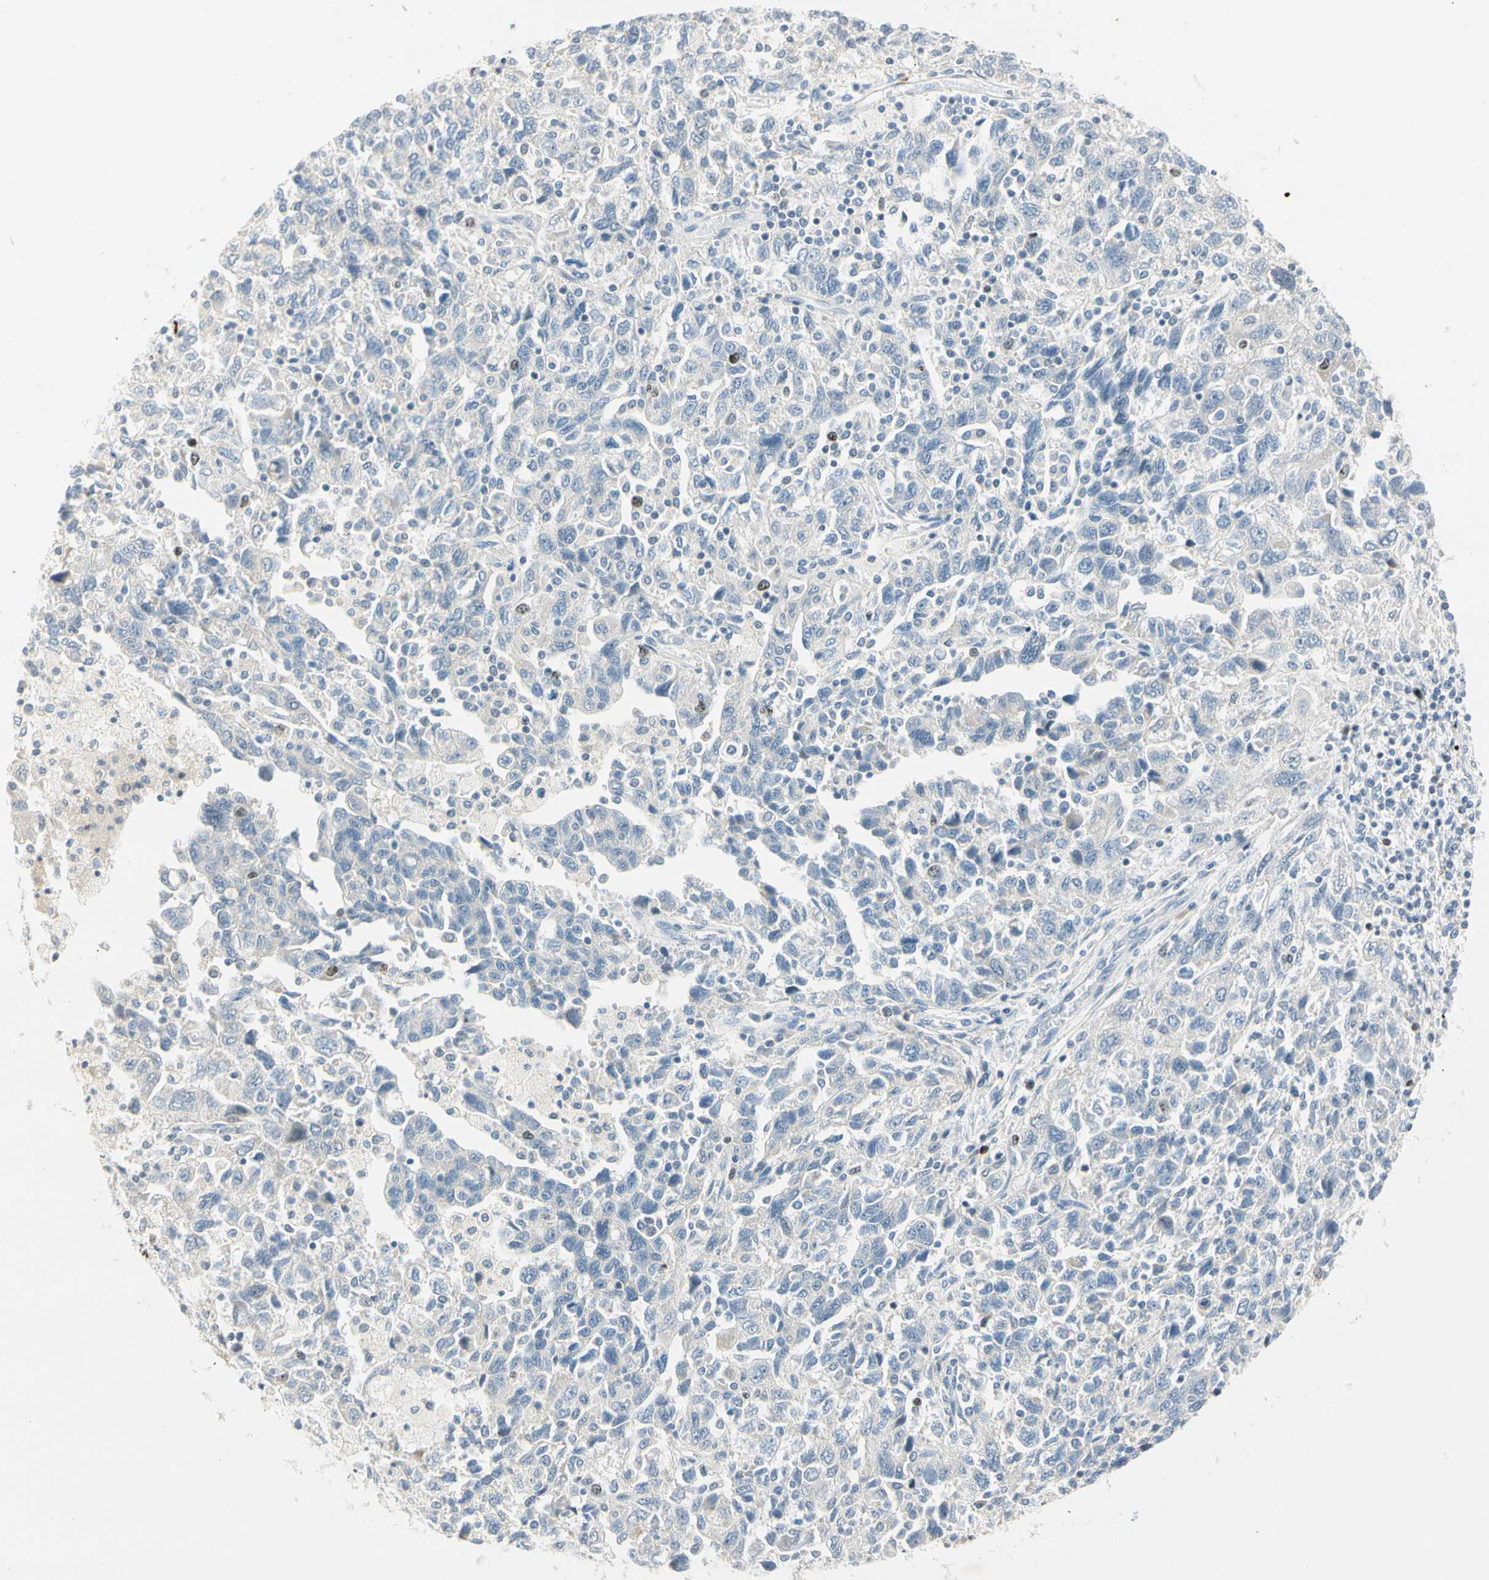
{"staining": {"intensity": "moderate", "quantity": "<25%", "location": "nuclear"}, "tissue": "ovarian cancer", "cell_type": "Tumor cells", "image_type": "cancer", "snomed": [{"axis": "morphology", "description": "Carcinoma, NOS"}, {"axis": "morphology", "description": "Cystadenocarcinoma, serous, NOS"}, {"axis": "topography", "description": "Ovary"}], "caption": "IHC micrograph of neoplastic tissue: ovarian cancer (serous cystadenocarcinoma) stained using immunohistochemistry (IHC) shows low levels of moderate protein expression localized specifically in the nuclear of tumor cells, appearing as a nuclear brown color.", "gene": "PITX1", "patient": {"sex": "female", "age": 69}}